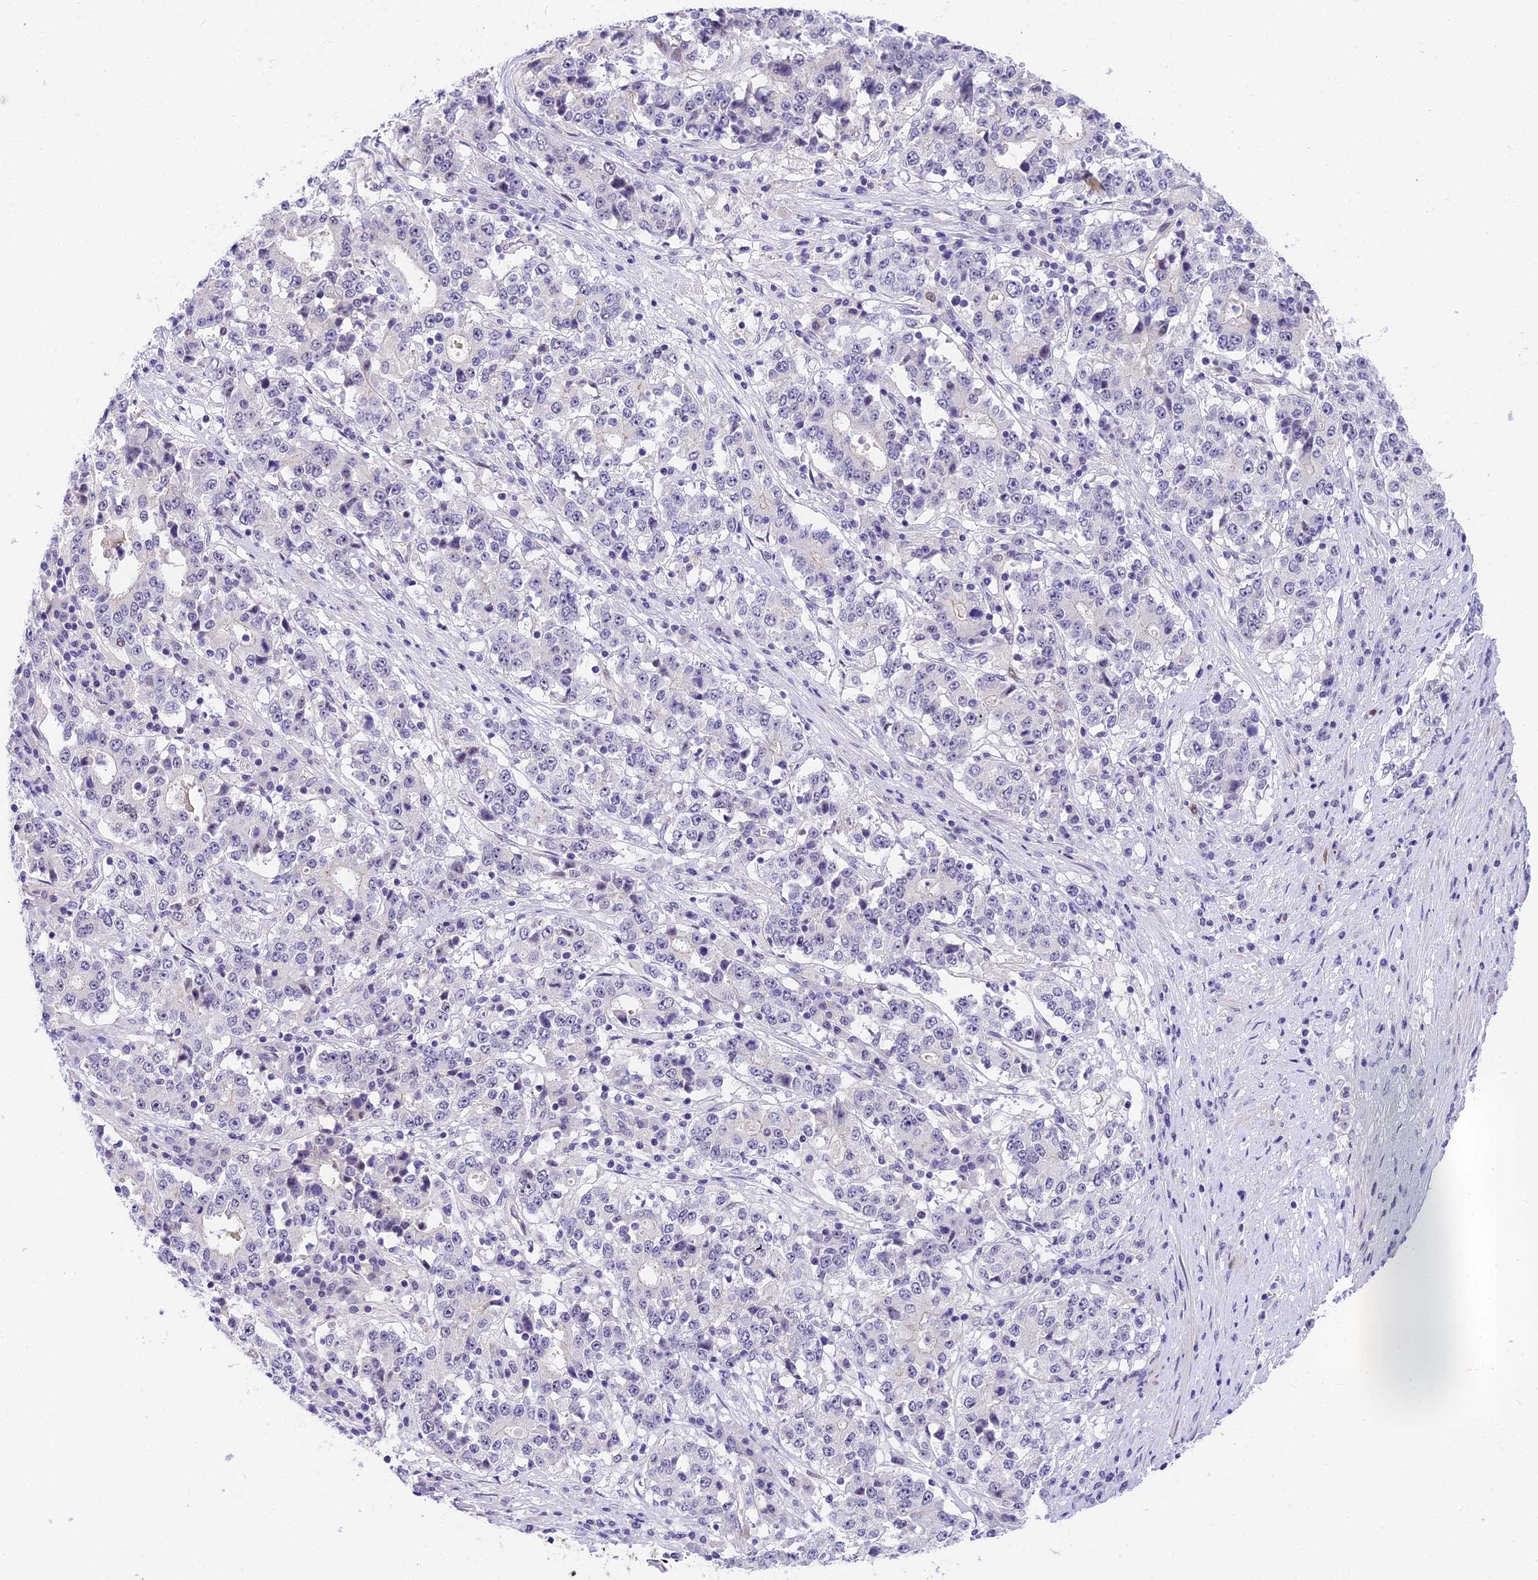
{"staining": {"intensity": "negative", "quantity": "none", "location": "none"}, "tissue": "stomach cancer", "cell_type": "Tumor cells", "image_type": "cancer", "snomed": [{"axis": "morphology", "description": "Adenocarcinoma, NOS"}, {"axis": "topography", "description": "Stomach"}], "caption": "Human adenocarcinoma (stomach) stained for a protein using immunohistochemistry shows no staining in tumor cells.", "gene": "MIDN", "patient": {"sex": "male", "age": 59}}